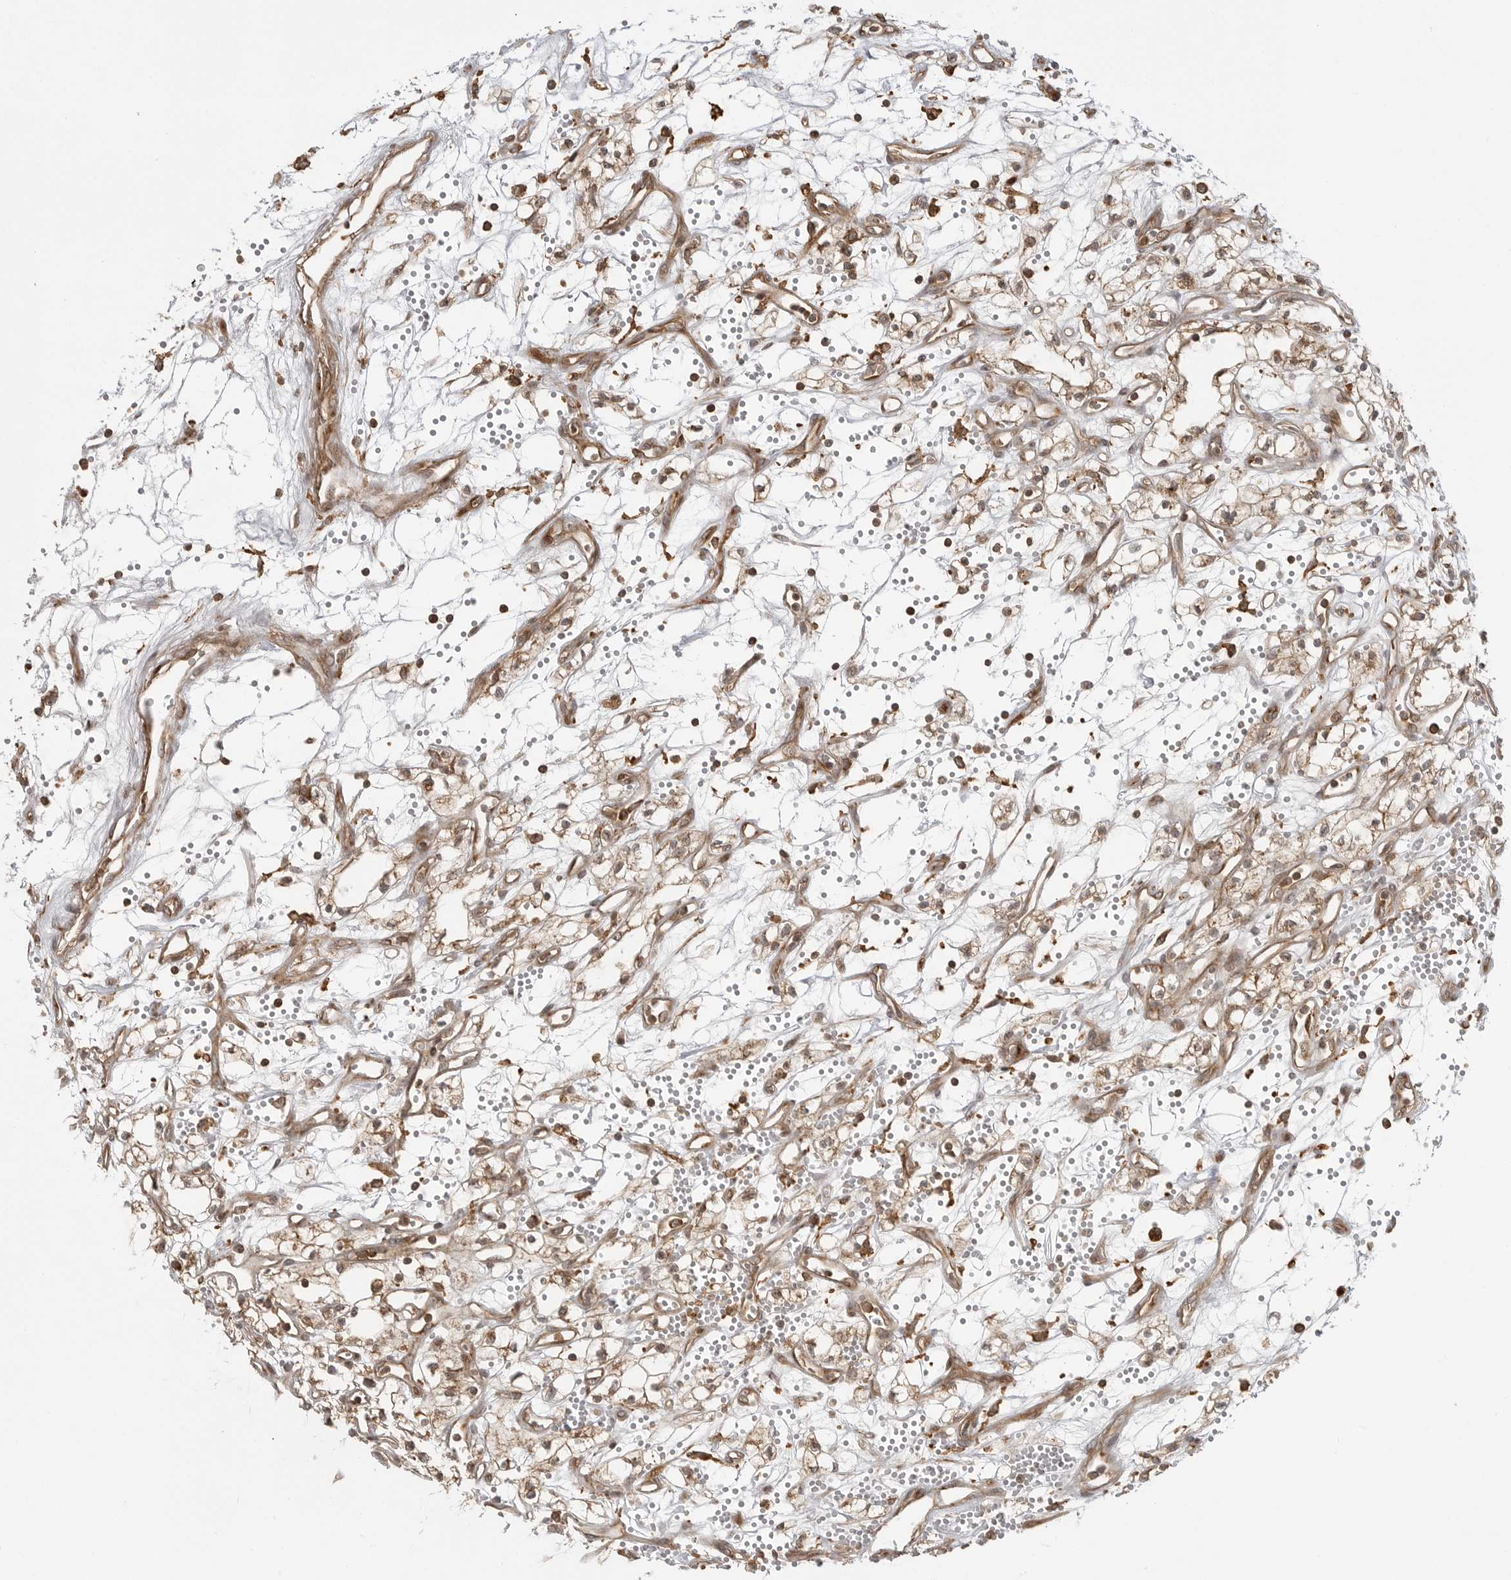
{"staining": {"intensity": "weak", "quantity": "<25%", "location": "cytoplasmic/membranous"}, "tissue": "renal cancer", "cell_type": "Tumor cells", "image_type": "cancer", "snomed": [{"axis": "morphology", "description": "Adenocarcinoma, NOS"}, {"axis": "topography", "description": "Kidney"}], "caption": "Photomicrograph shows no protein expression in tumor cells of adenocarcinoma (renal) tissue.", "gene": "FAT3", "patient": {"sex": "male", "age": 59}}